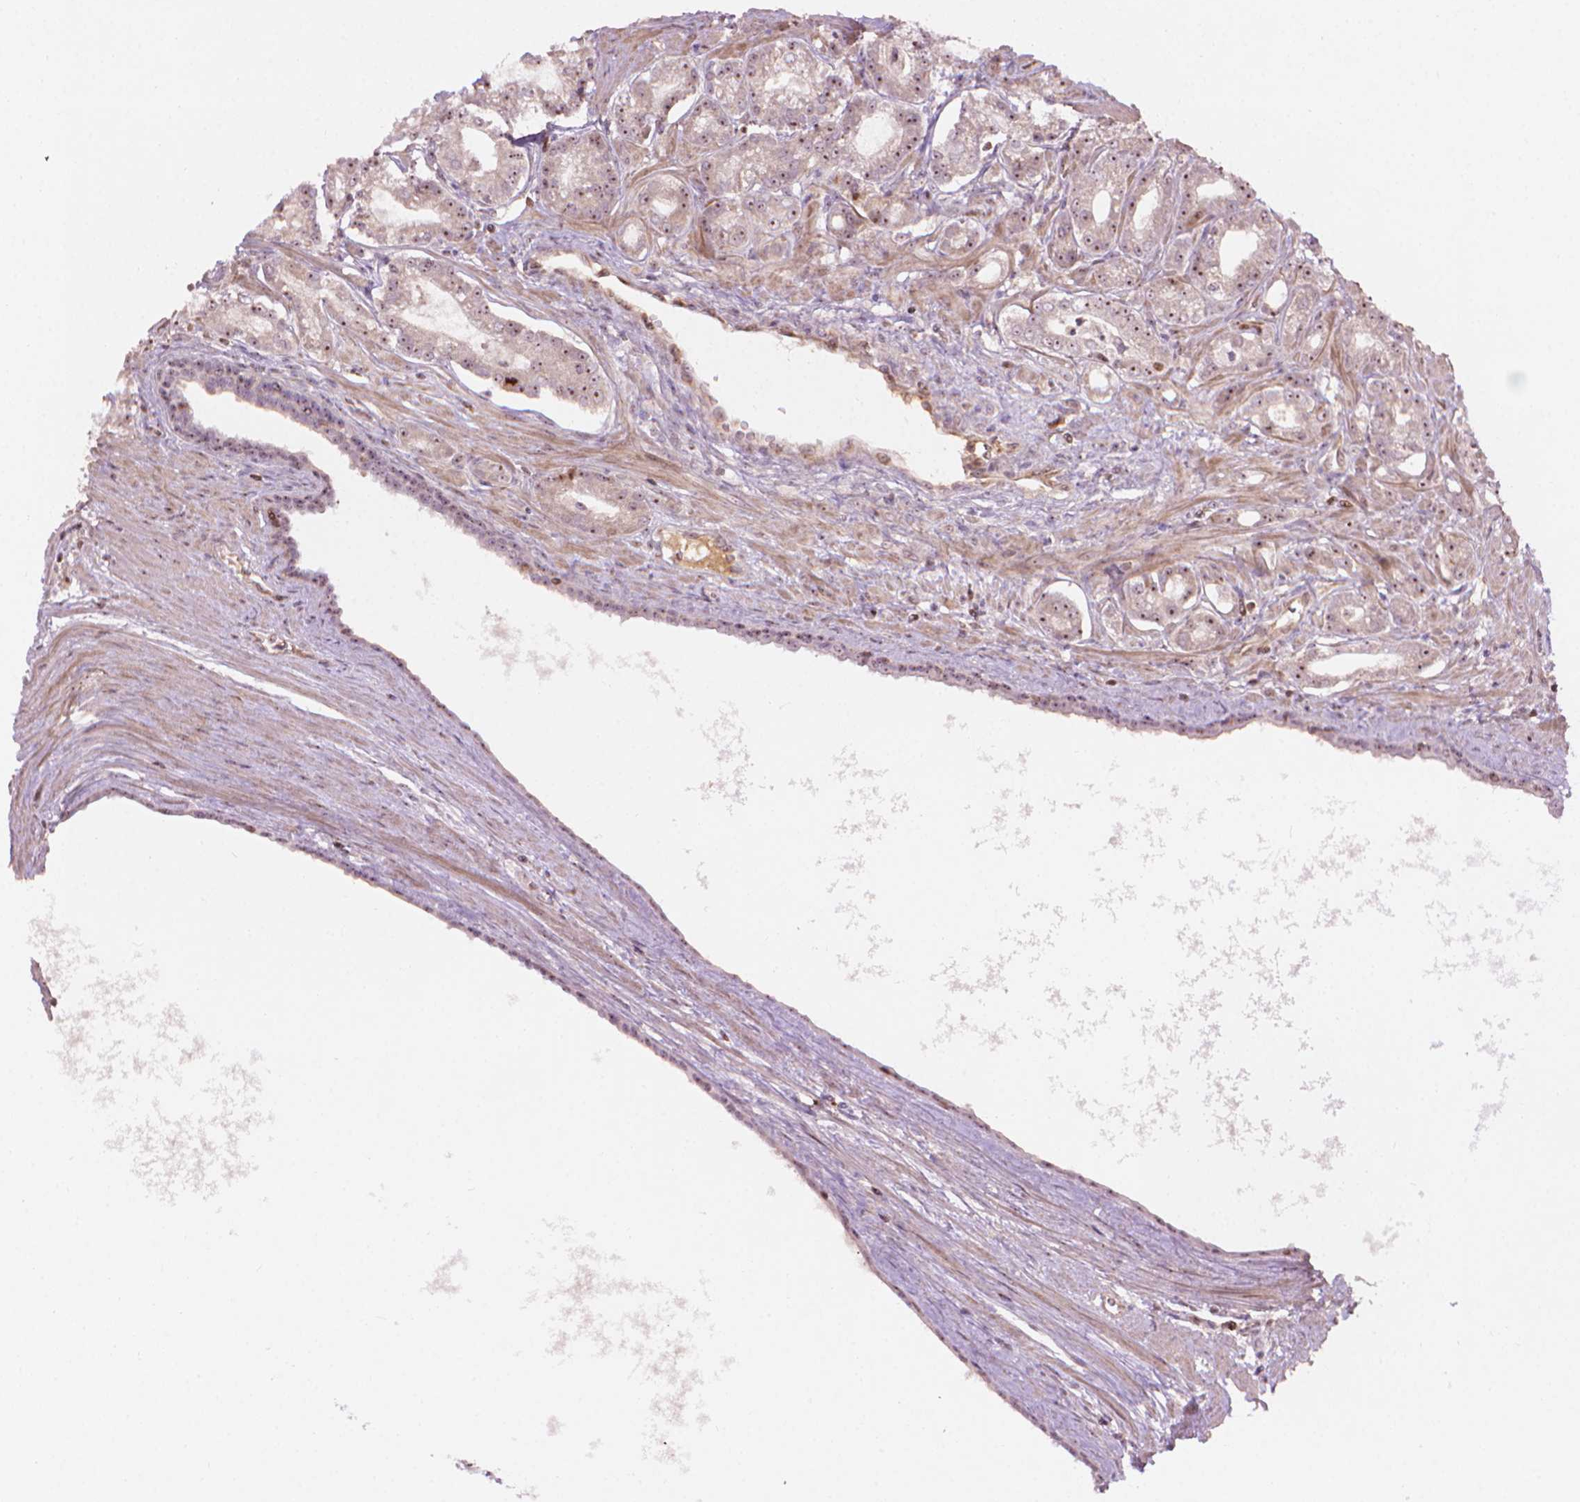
{"staining": {"intensity": "moderate", "quantity": ">75%", "location": "nuclear"}, "tissue": "prostate cancer", "cell_type": "Tumor cells", "image_type": "cancer", "snomed": [{"axis": "morphology", "description": "Adenocarcinoma, NOS"}, {"axis": "topography", "description": "Prostate"}], "caption": "Tumor cells exhibit medium levels of moderate nuclear positivity in approximately >75% of cells in adenocarcinoma (prostate).", "gene": "SMC2", "patient": {"sex": "male", "age": 71}}